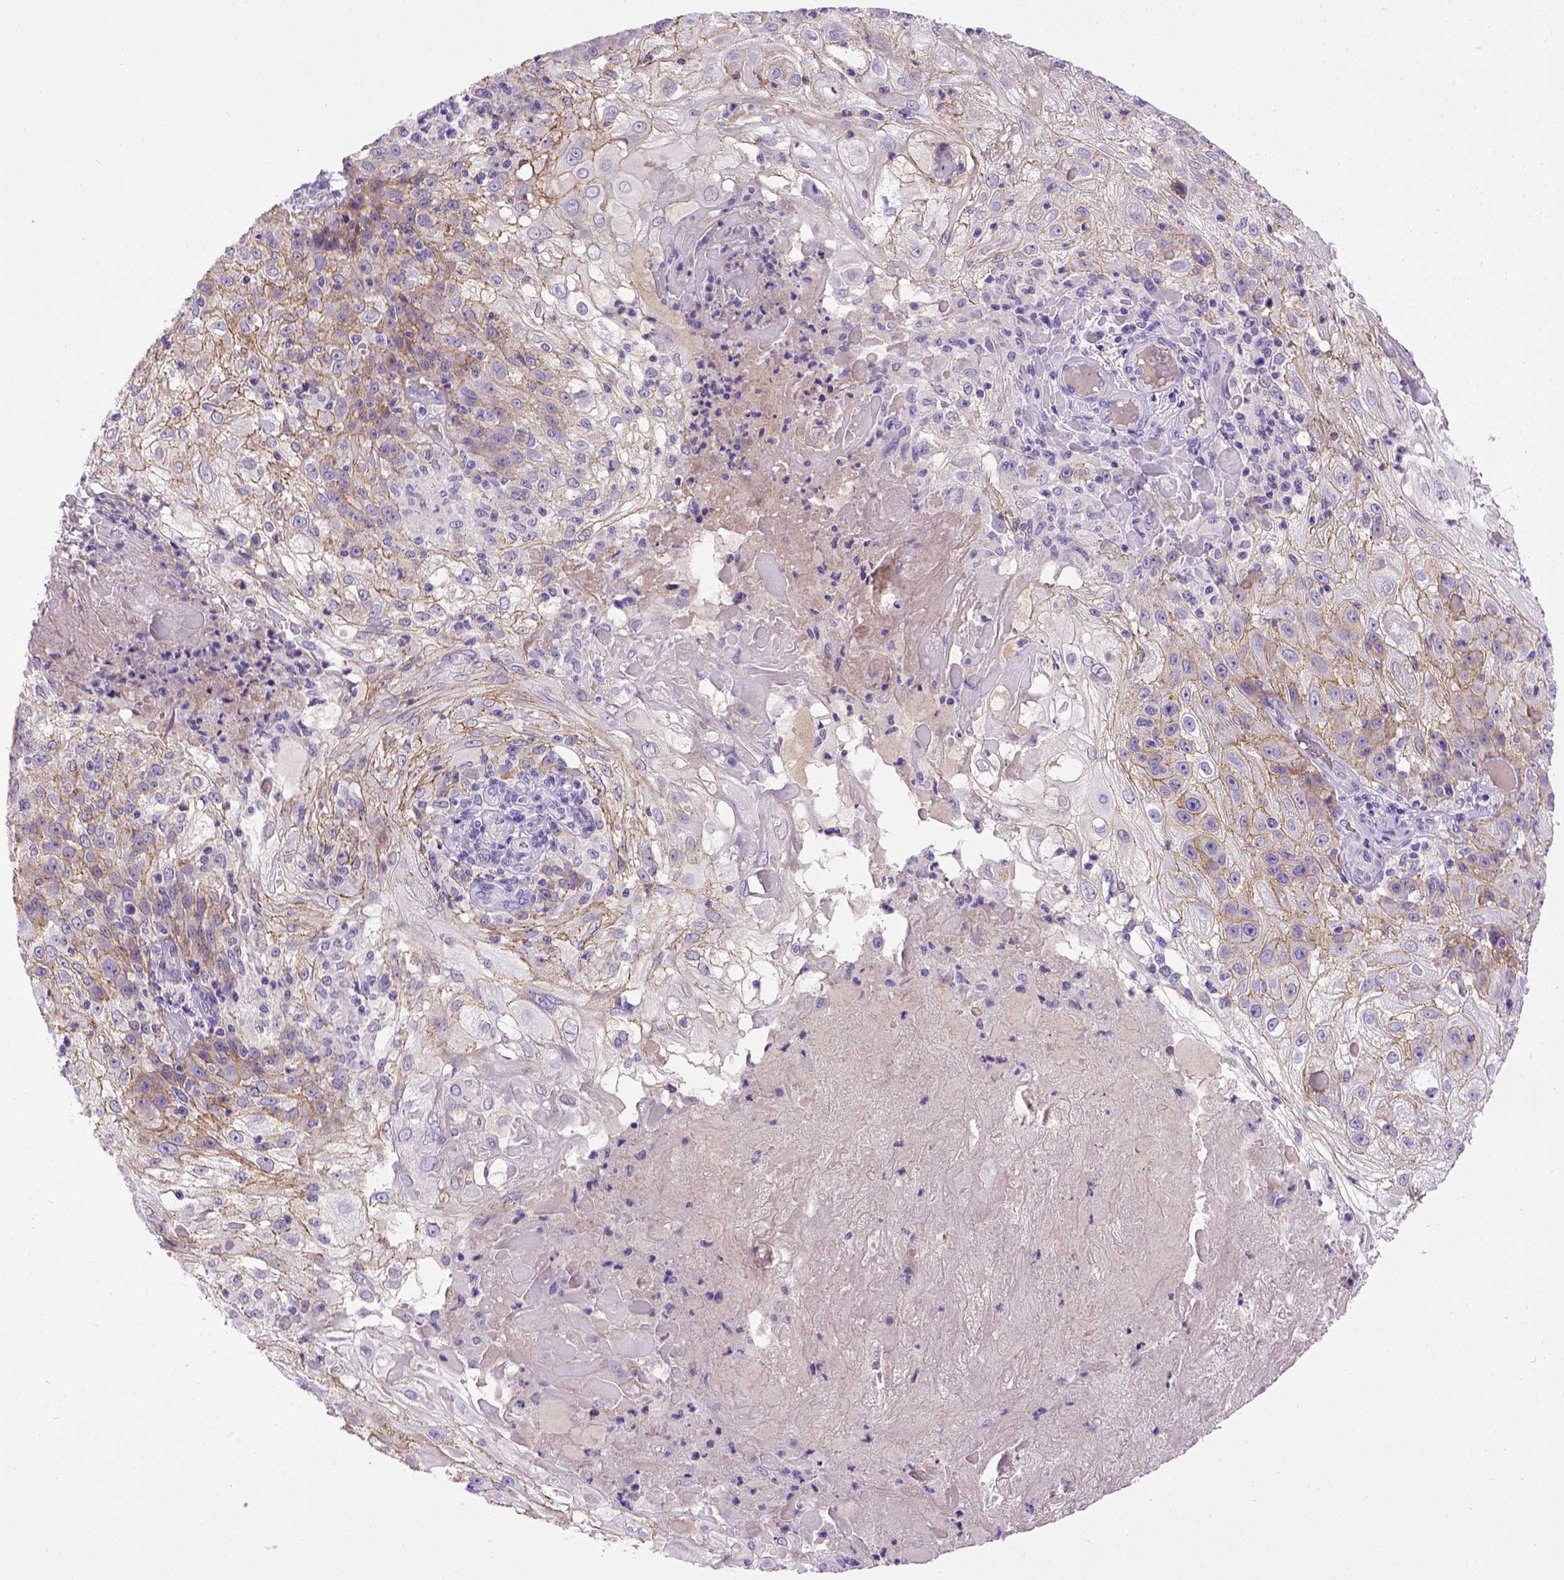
{"staining": {"intensity": "moderate", "quantity": "25%-75%", "location": "cytoplasmic/membranous"}, "tissue": "skin cancer", "cell_type": "Tumor cells", "image_type": "cancer", "snomed": [{"axis": "morphology", "description": "Normal tissue, NOS"}, {"axis": "morphology", "description": "Squamous cell carcinoma, NOS"}, {"axis": "topography", "description": "Skin"}], "caption": "A micrograph showing moderate cytoplasmic/membranous staining in about 25%-75% of tumor cells in squamous cell carcinoma (skin), as visualized by brown immunohistochemical staining.", "gene": "CDH1", "patient": {"sex": "female", "age": 83}}